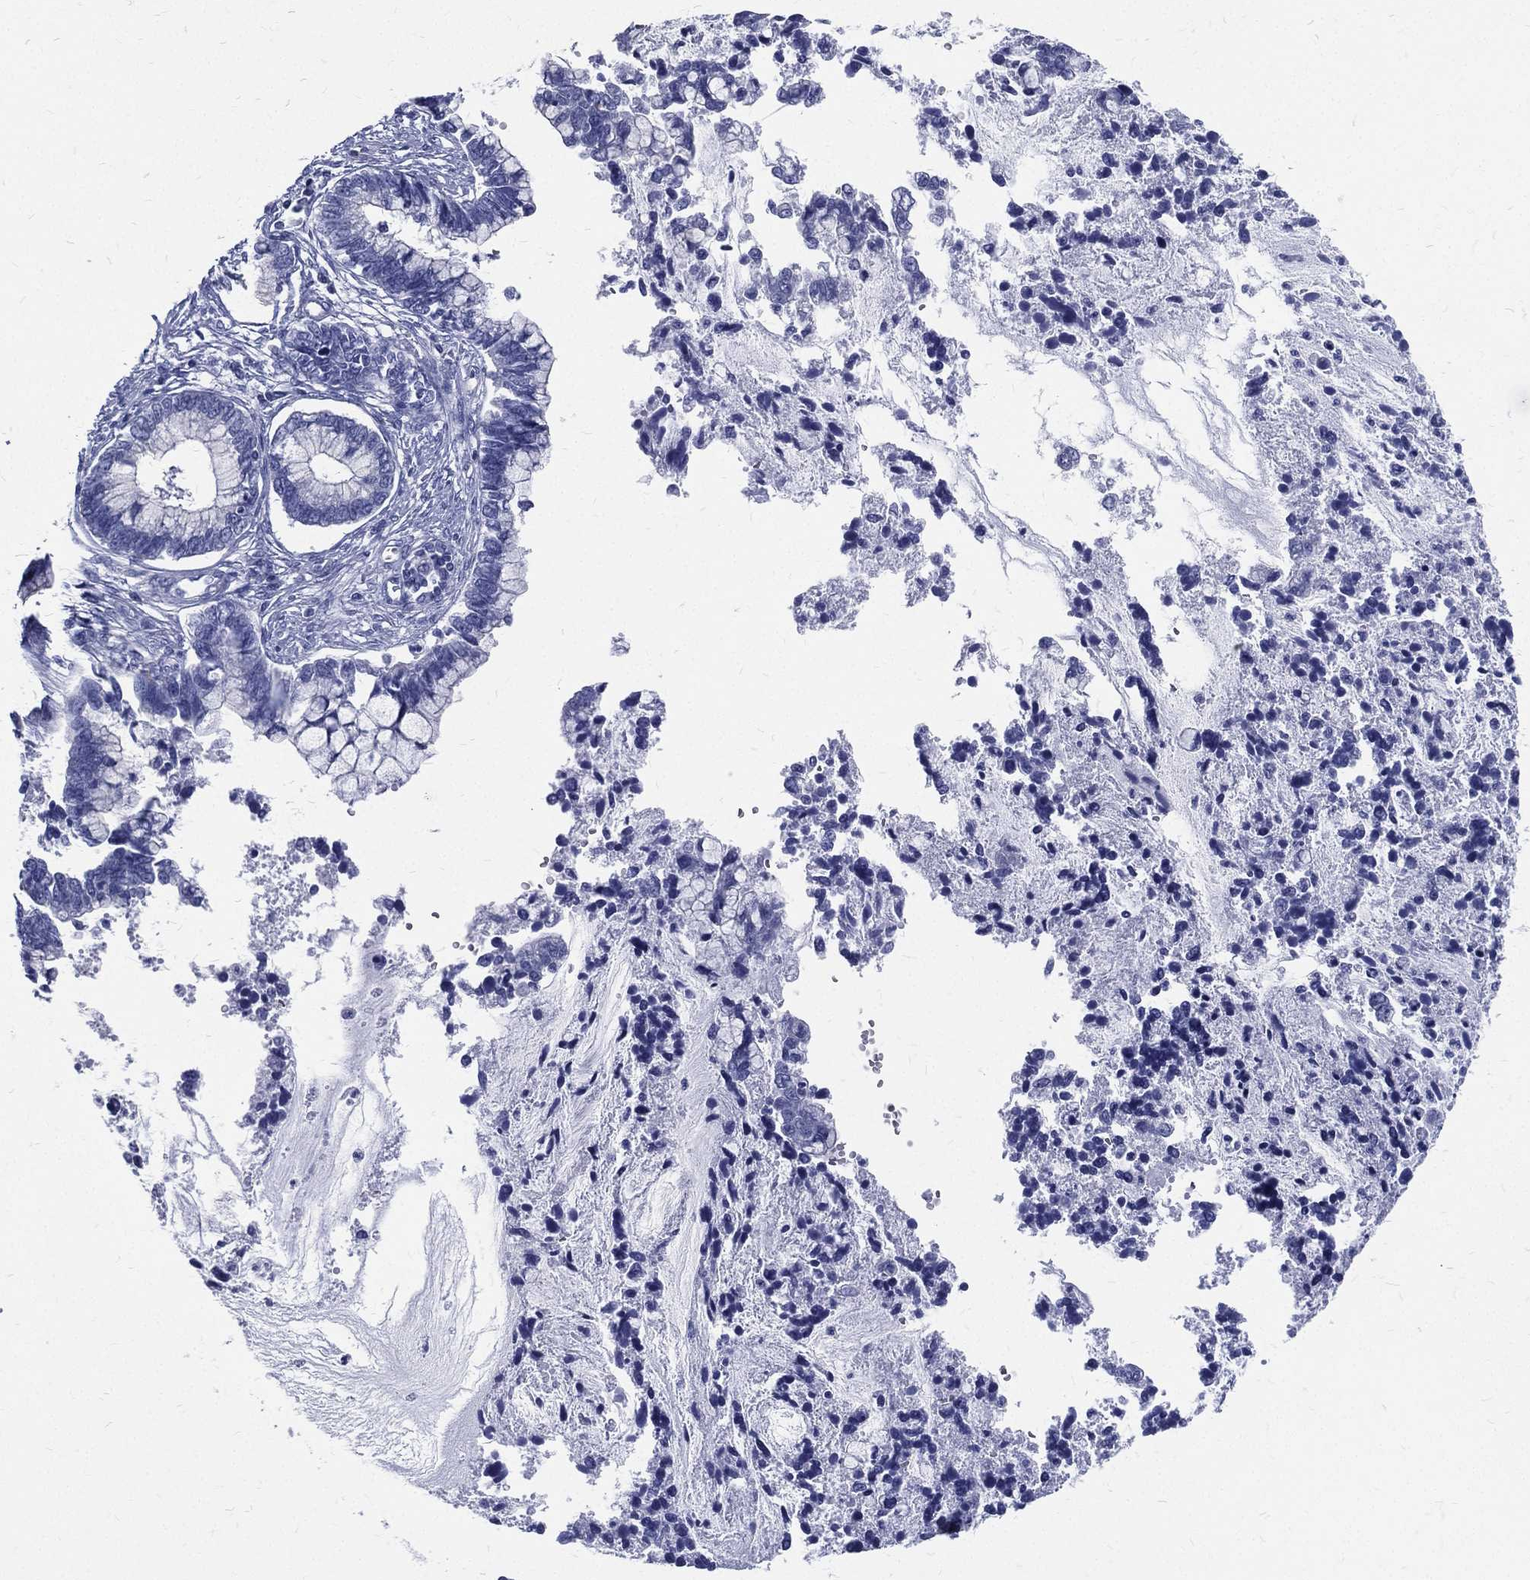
{"staining": {"intensity": "negative", "quantity": "none", "location": "none"}, "tissue": "cervical cancer", "cell_type": "Tumor cells", "image_type": "cancer", "snomed": [{"axis": "morphology", "description": "Adenocarcinoma, NOS"}, {"axis": "topography", "description": "Cervix"}], "caption": "Human cervical cancer (adenocarcinoma) stained for a protein using immunohistochemistry (IHC) demonstrates no staining in tumor cells.", "gene": "RSPH4A", "patient": {"sex": "female", "age": 44}}